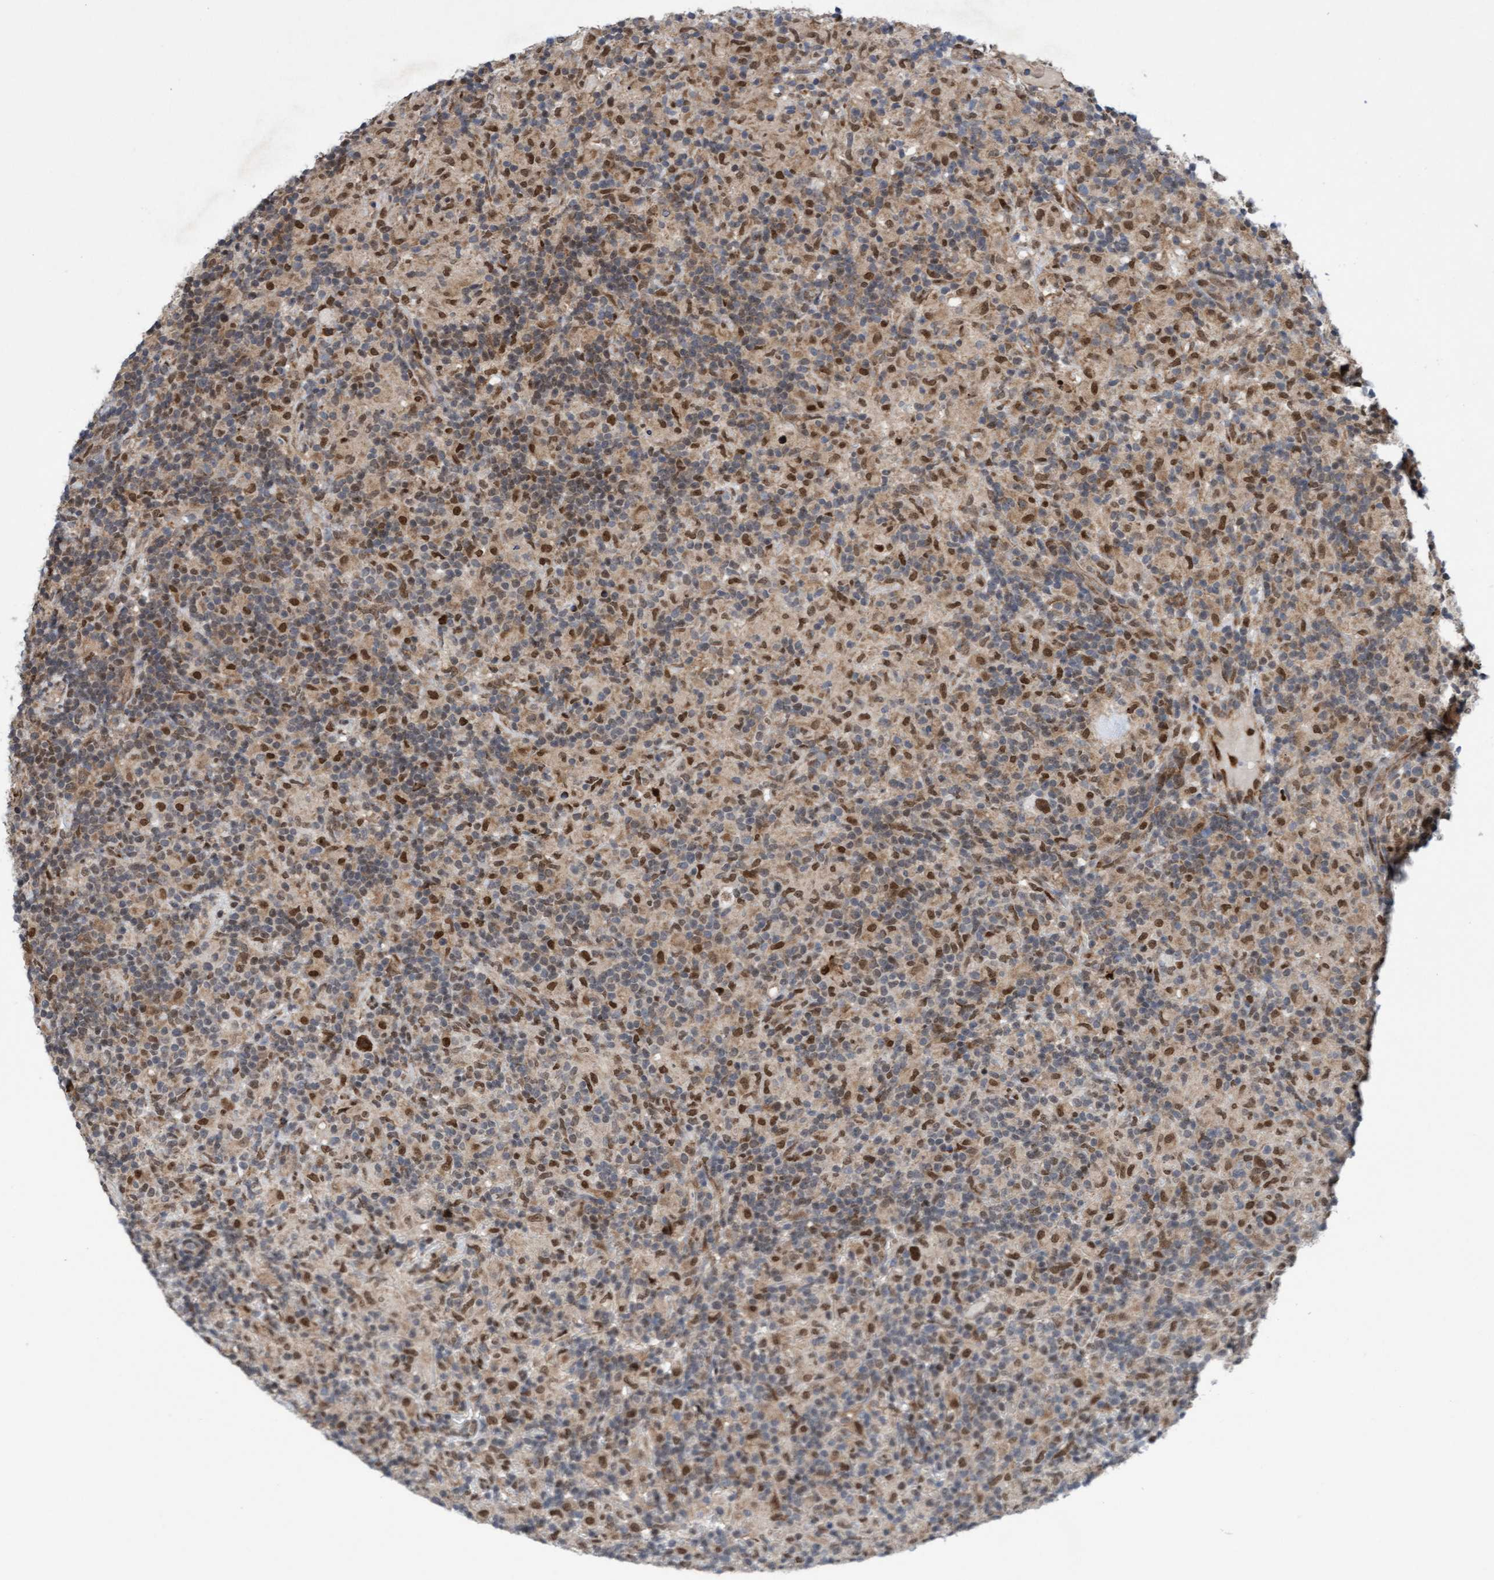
{"staining": {"intensity": "strong", "quantity": ">75%", "location": "cytoplasmic/membranous,nuclear"}, "tissue": "lymphoma", "cell_type": "Tumor cells", "image_type": "cancer", "snomed": [{"axis": "morphology", "description": "Hodgkin's disease, NOS"}, {"axis": "topography", "description": "Lymph node"}], "caption": "Lymphoma stained with a brown dye demonstrates strong cytoplasmic/membranous and nuclear positive staining in approximately >75% of tumor cells.", "gene": "TANC2", "patient": {"sex": "male", "age": 70}}